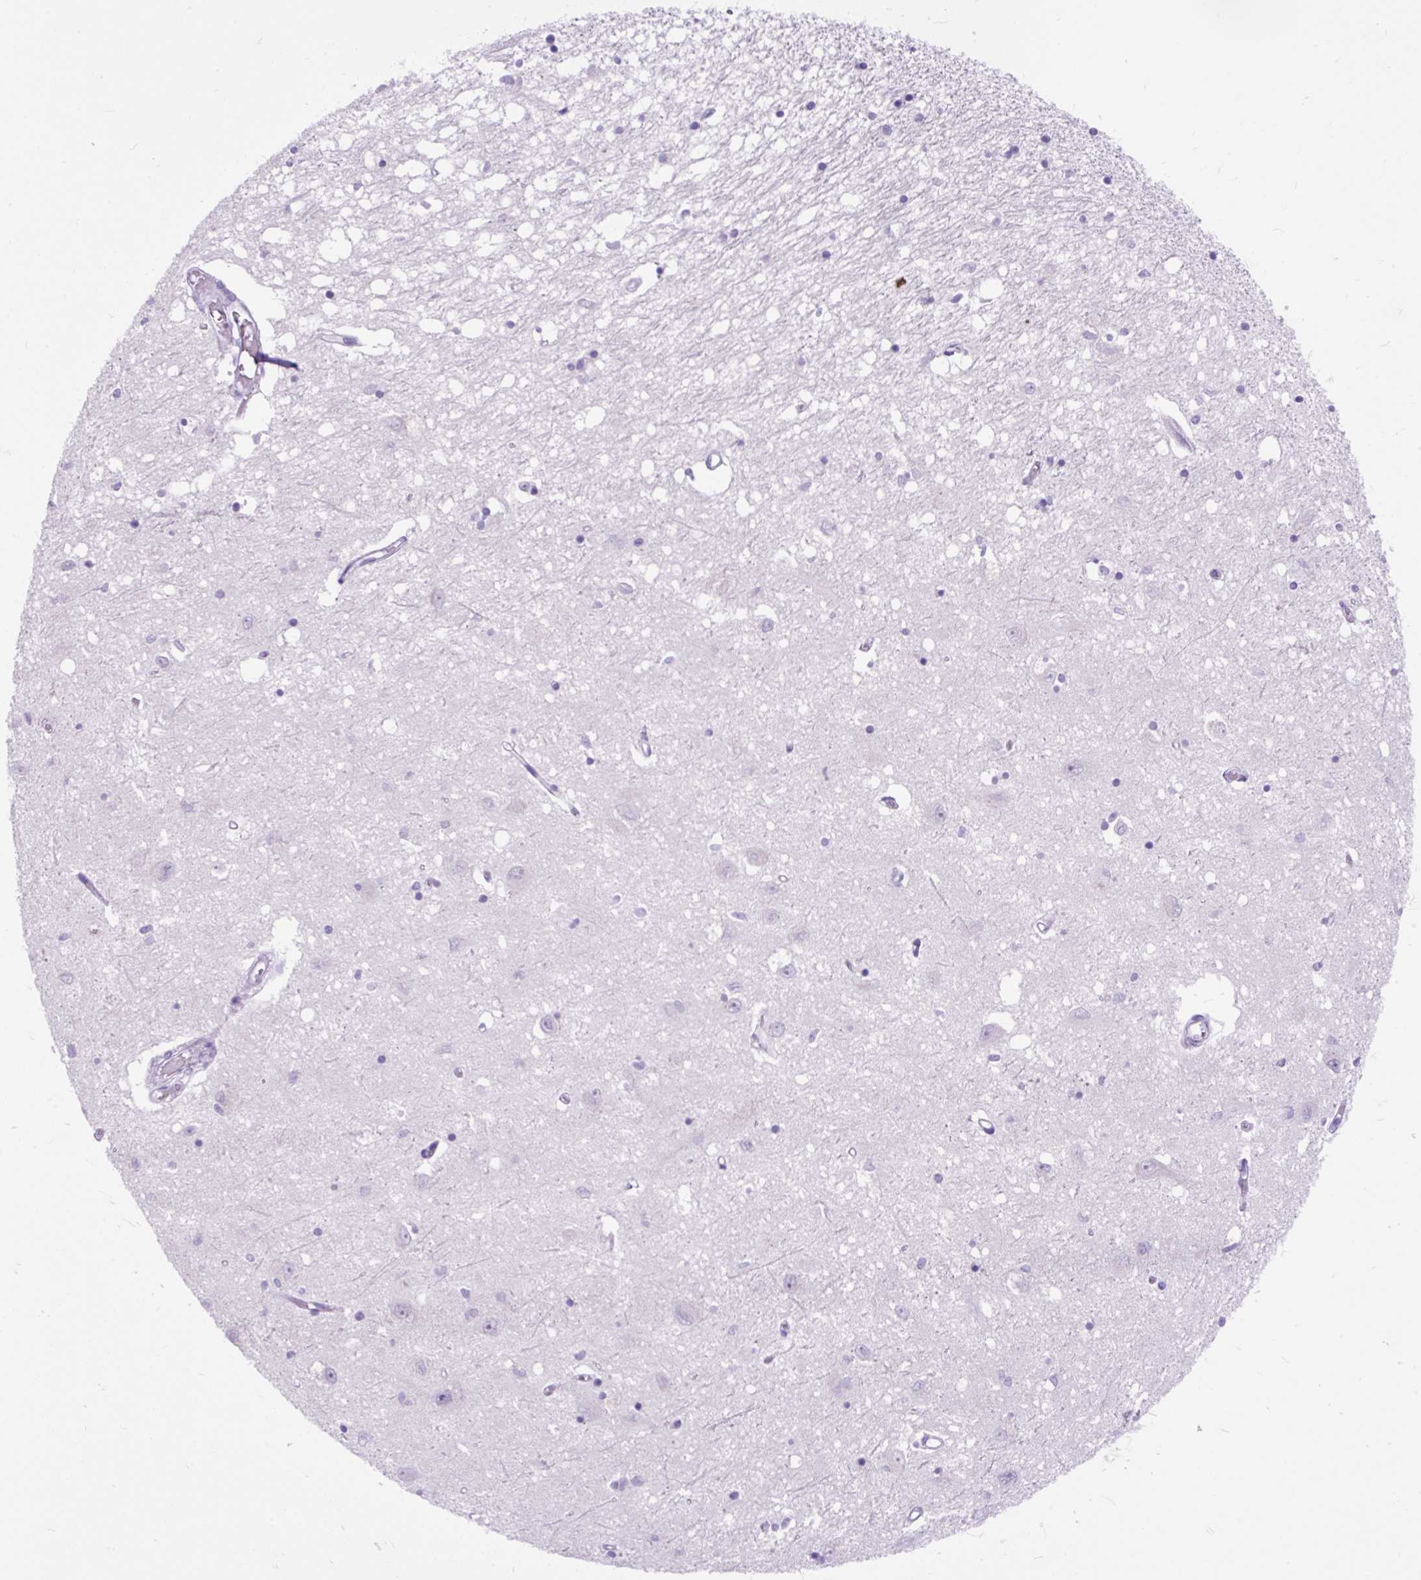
{"staining": {"intensity": "negative", "quantity": "none", "location": "none"}, "tissue": "caudate", "cell_type": "Glial cells", "image_type": "normal", "snomed": [{"axis": "morphology", "description": "Normal tissue, NOS"}, {"axis": "topography", "description": "Lateral ventricle wall"}], "caption": "Glial cells show no significant protein expression in unremarkable caudate. Brightfield microscopy of immunohistochemistry (IHC) stained with DAB (brown) and hematoxylin (blue), captured at high magnification.", "gene": "SCGB1A1", "patient": {"sex": "male", "age": 70}}